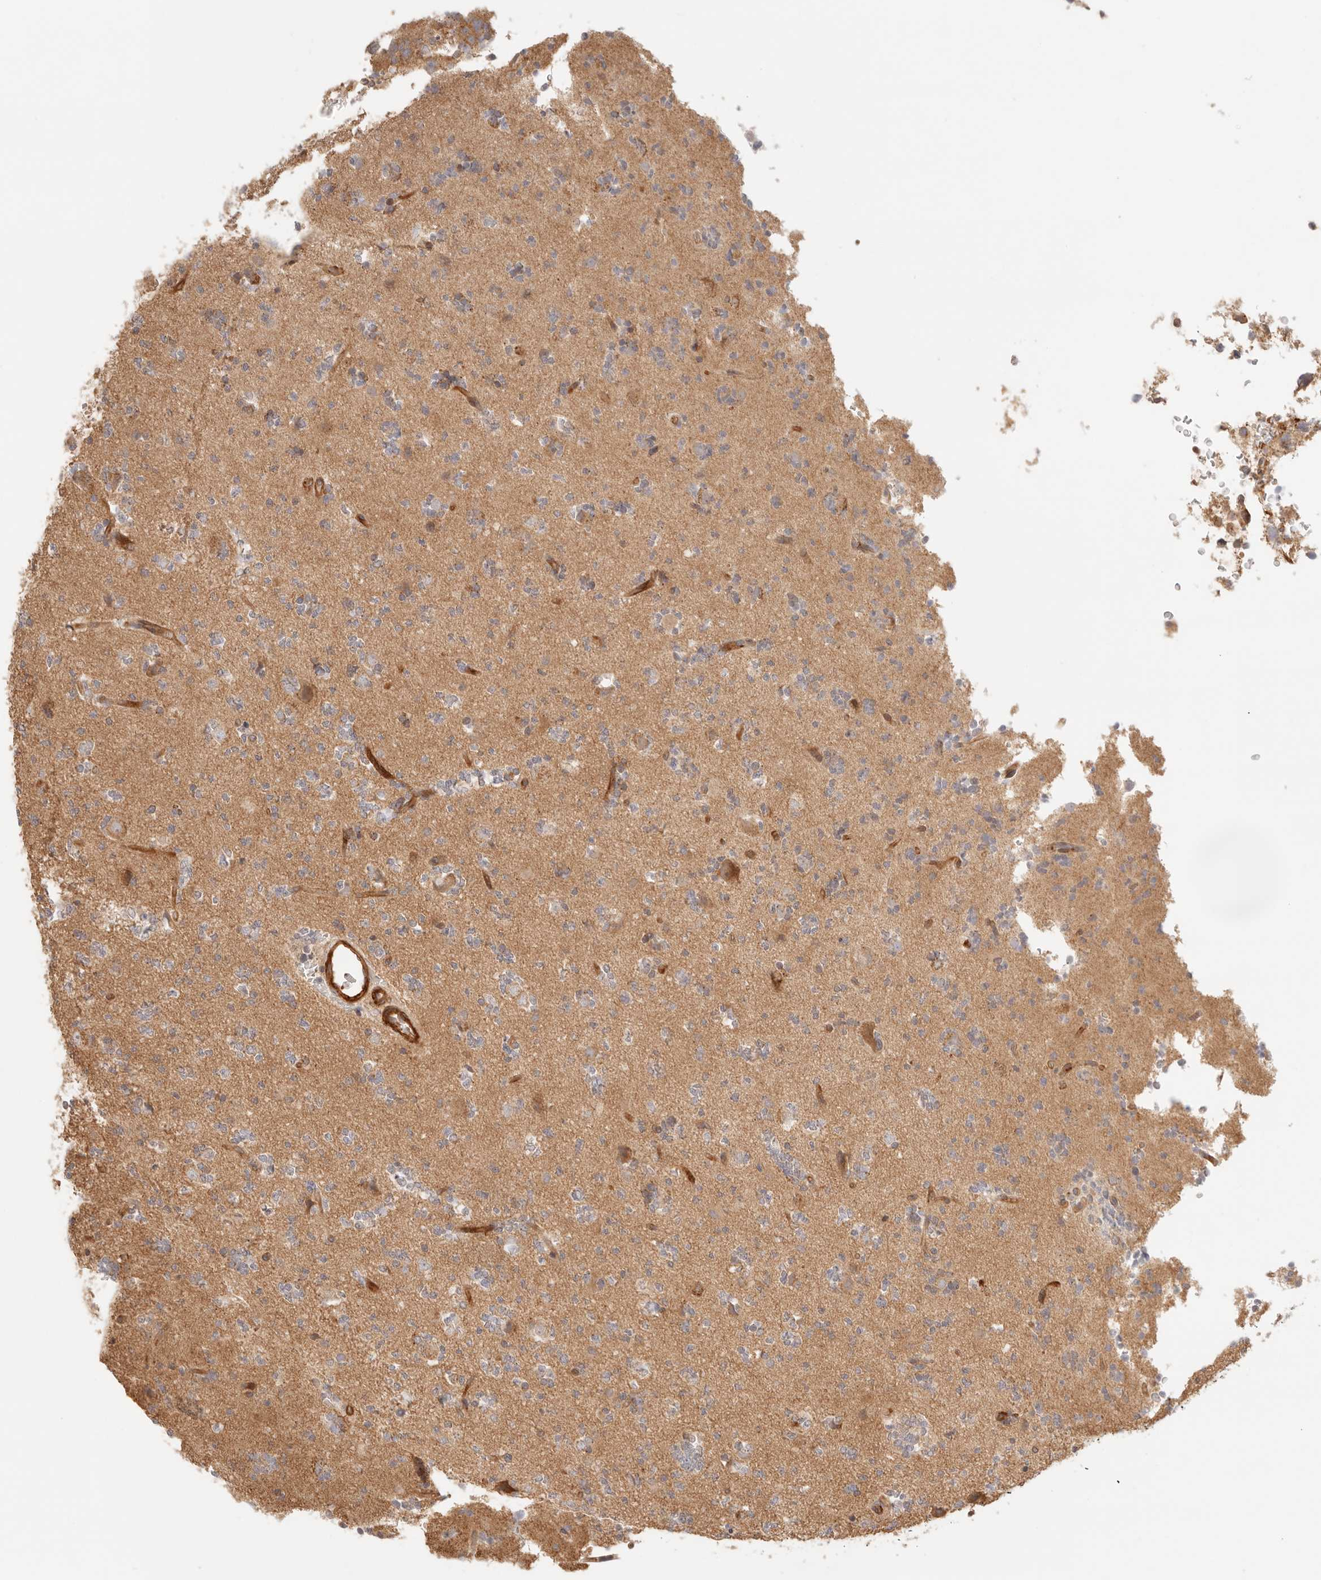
{"staining": {"intensity": "negative", "quantity": "none", "location": "none"}, "tissue": "glioma", "cell_type": "Tumor cells", "image_type": "cancer", "snomed": [{"axis": "morphology", "description": "Glioma, malignant, High grade"}, {"axis": "topography", "description": "Brain"}], "caption": "DAB immunohistochemical staining of glioma demonstrates no significant expression in tumor cells. (DAB (3,3'-diaminobenzidine) immunohistochemistry visualized using brightfield microscopy, high magnification).", "gene": "IL1R2", "patient": {"sex": "female", "age": 62}}